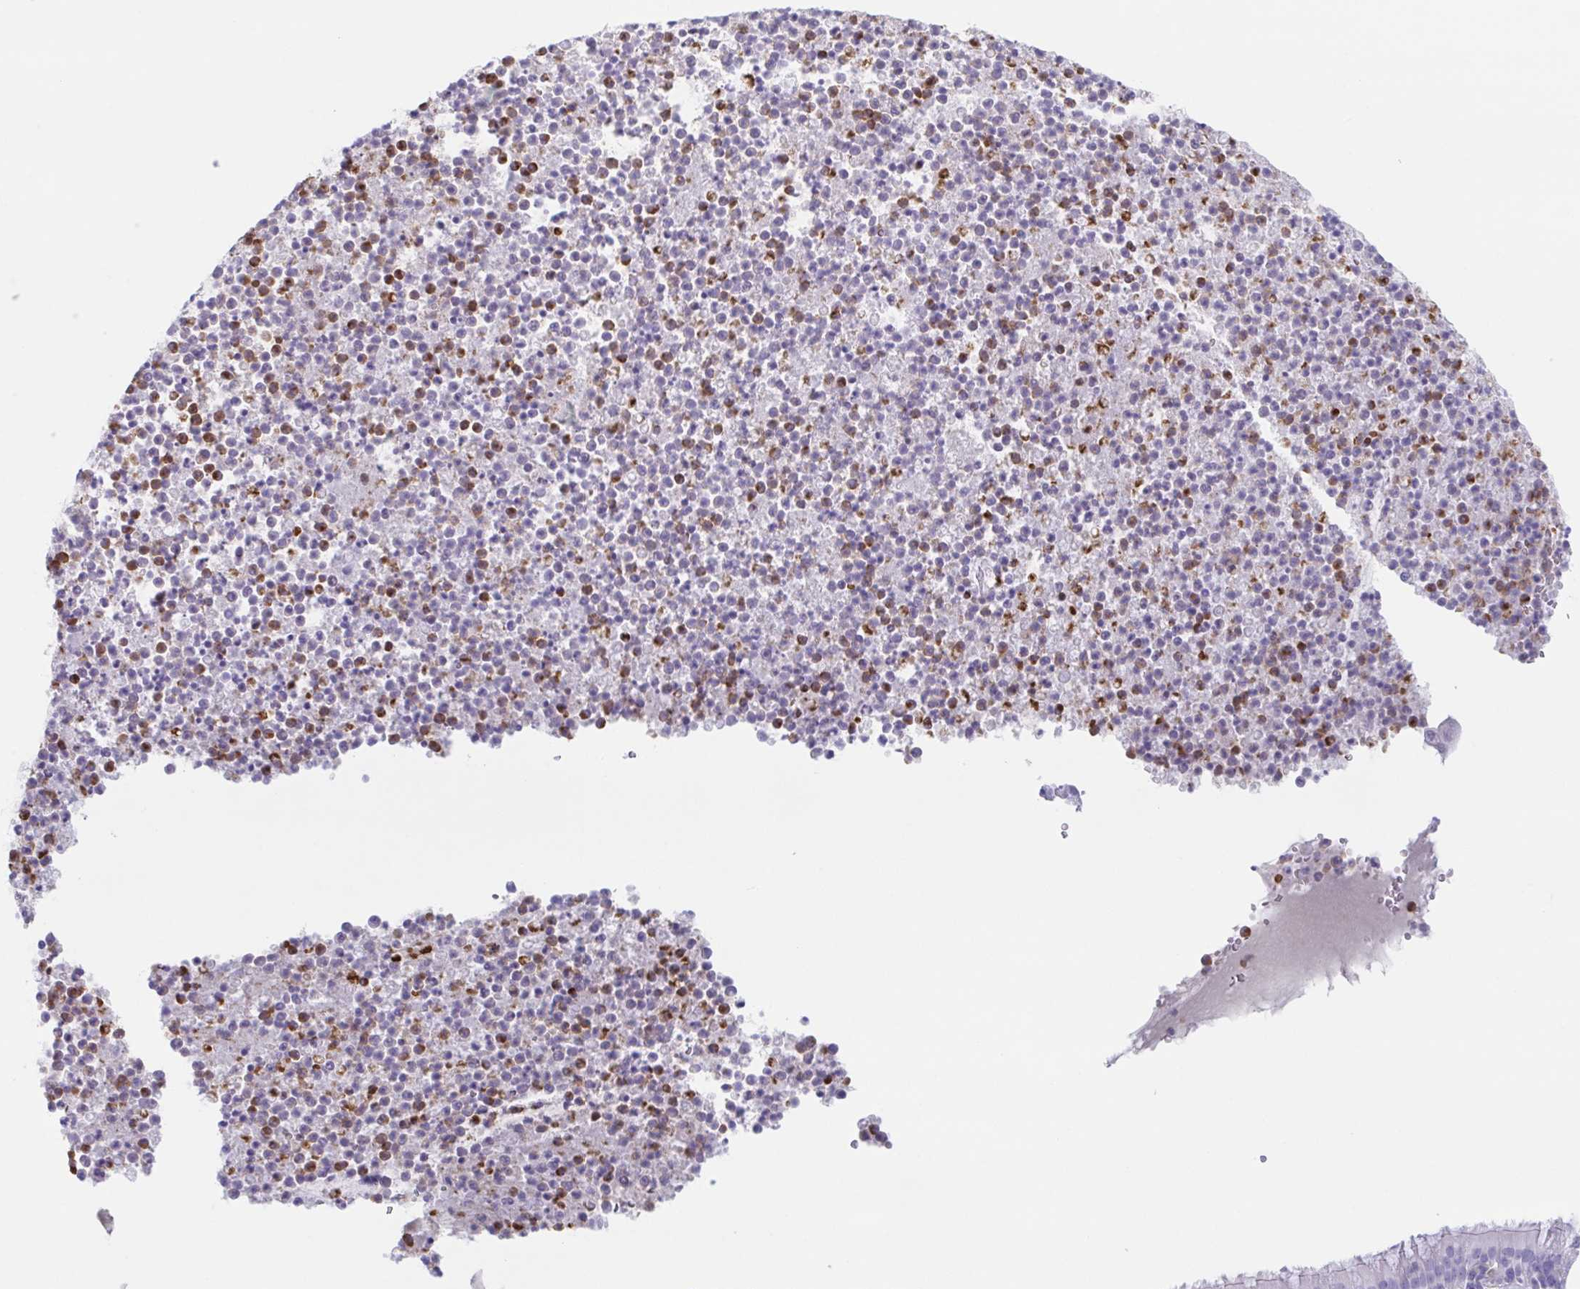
{"staining": {"intensity": "negative", "quantity": "none", "location": "none"}, "tissue": "bronchus", "cell_type": "Respiratory epithelial cells", "image_type": "normal", "snomed": [{"axis": "morphology", "description": "Normal tissue, NOS"}, {"axis": "topography", "description": "Cartilage tissue"}, {"axis": "topography", "description": "Bronchus"}], "caption": "Immunohistochemistry histopathology image of unremarkable bronchus stained for a protein (brown), which reveals no expression in respiratory epithelial cells.", "gene": "ARPP21", "patient": {"sex": "male", "age": 56}}